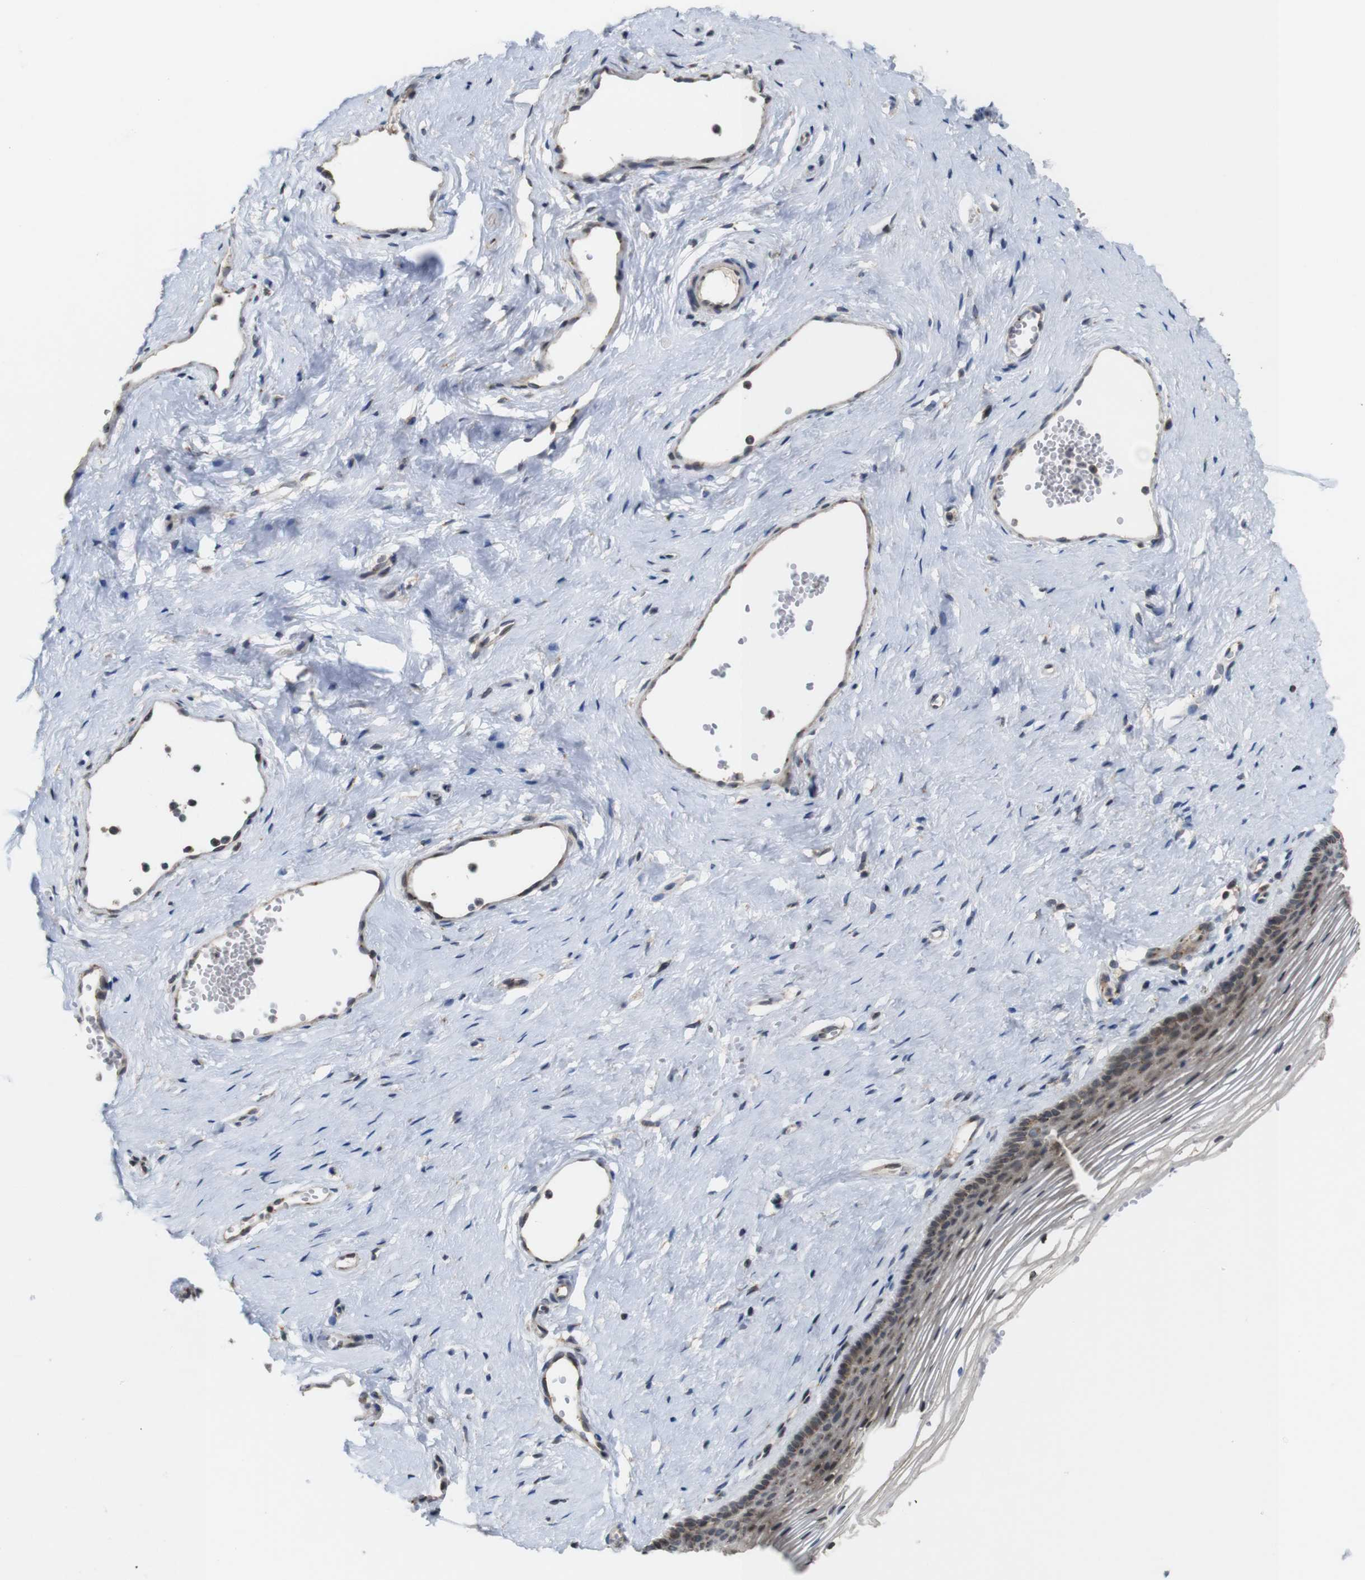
{"staining": {"intensity": "moderate", "quantity": "25%-75%", "location": "cytoplasmic/membranous"}, "tissue": "vagina", "cell_type": "Squamous epithelial cells", "image_type": "normal", "snomed": [{"axis": "morphology", "description": "Normal tissue, NOS"}, {"axis": "topography", "description": "Vagina"}], "caption": "Immunohistochemistry micrograph of benign vagina stained for a protein (brown), which reveals medium levels of moderate cytoplasmic/membranous expression in about 25%-75% of squamous epithelial cells.", "gene": "EFCAB14", "patient": {"sex": "female", "age": 32}}